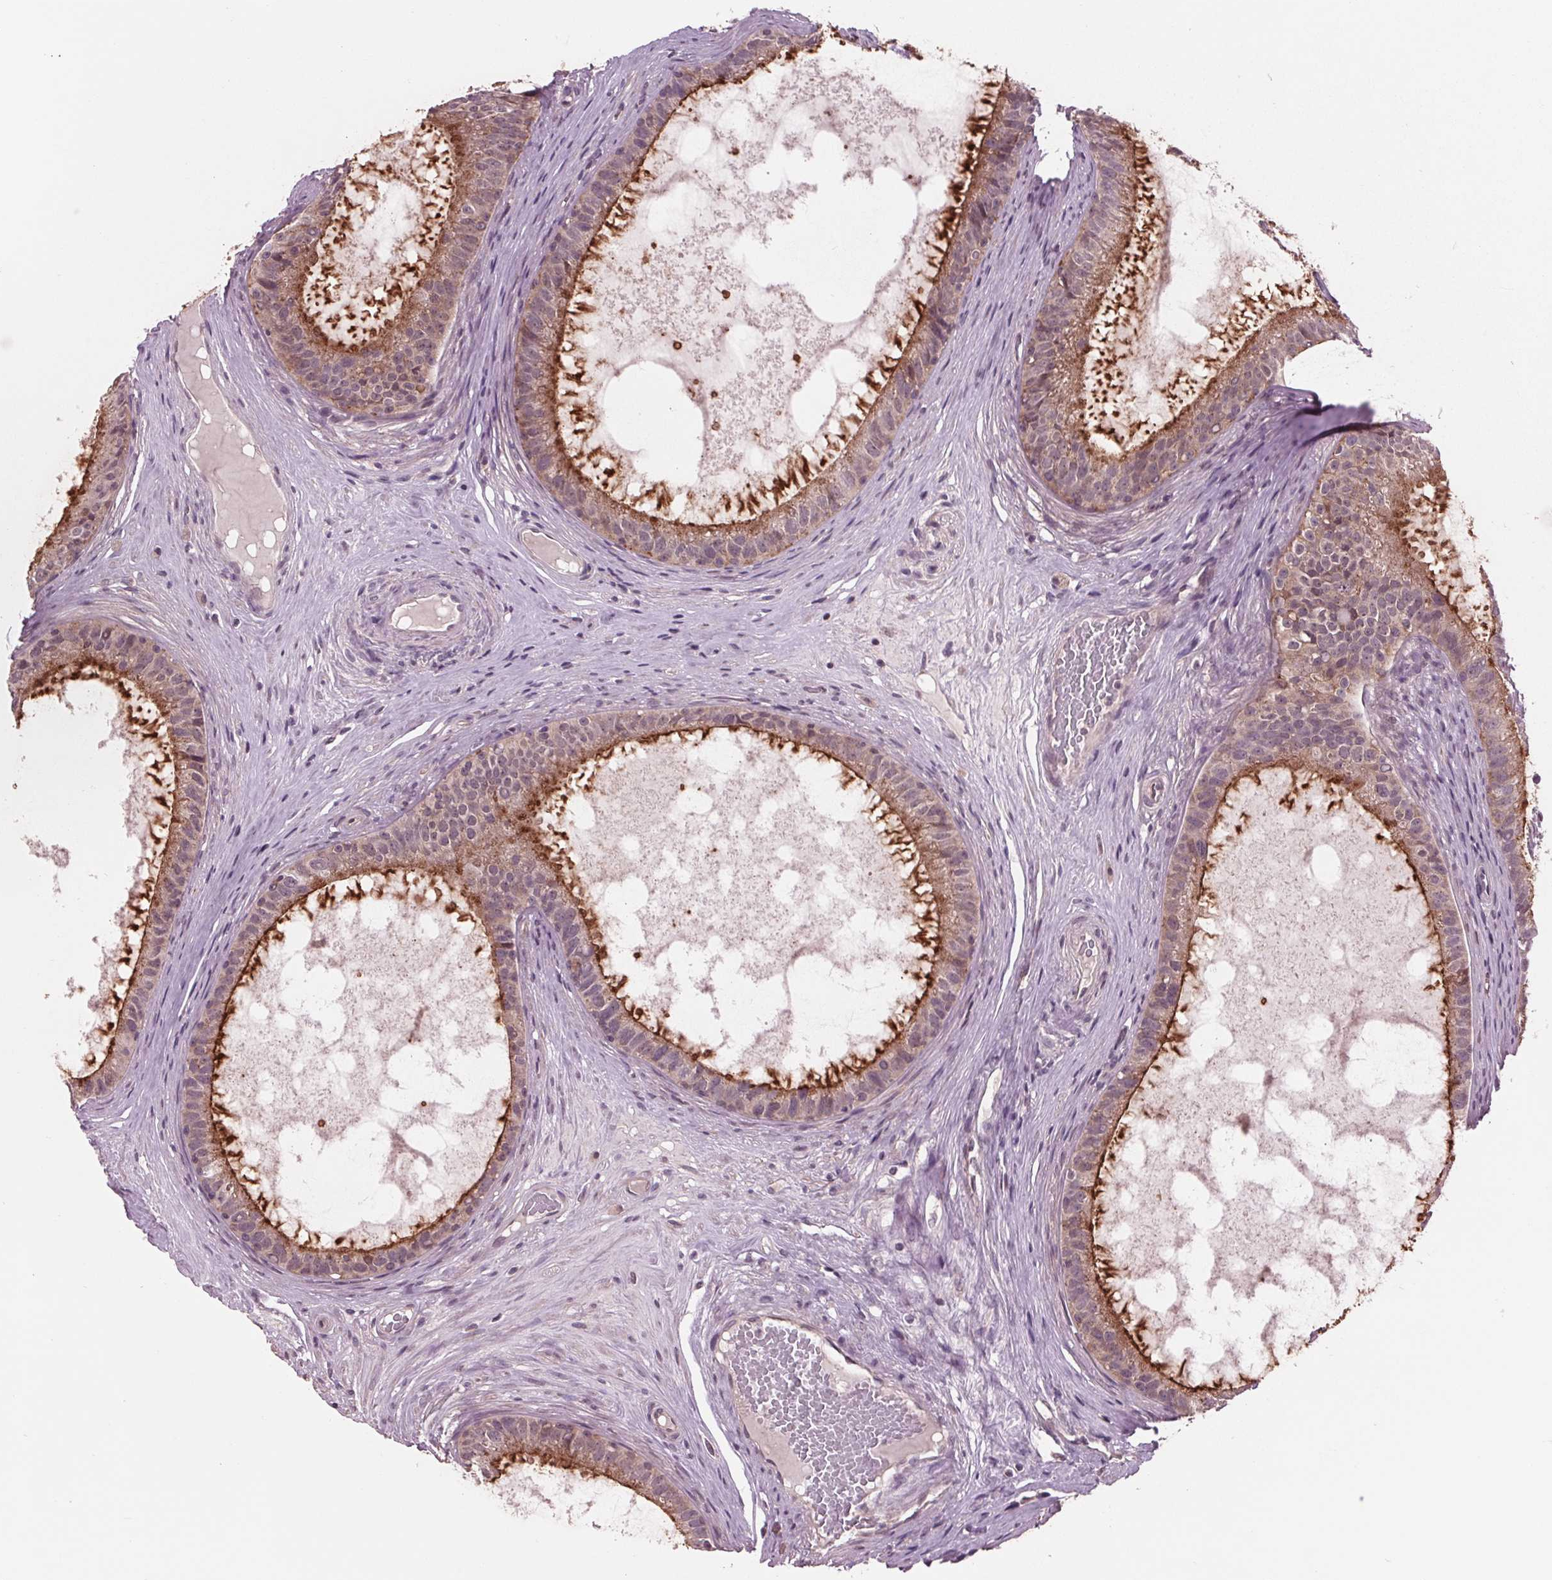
{"staining": {"intensity": "moderate", "quantity": "25%-75%", "location": "cytoplasmic/membranous"}, "tissue": "epididymis", "cell_type": "Glandular cells", "image_type": "normal", "snomed": [{"axis": "morphology", "description": "Normal tissue, NOS"}, {"axis": "topography", "description": "Epididymis"}], "caption": "Protein staining demonstrates moderate cytoplasmic/membranous expression in approximately 25%-75% of glandular cells in unremarkable epididymis.", "gene": "MAPK8", "patient": {"sex": "male", "age": 59}}